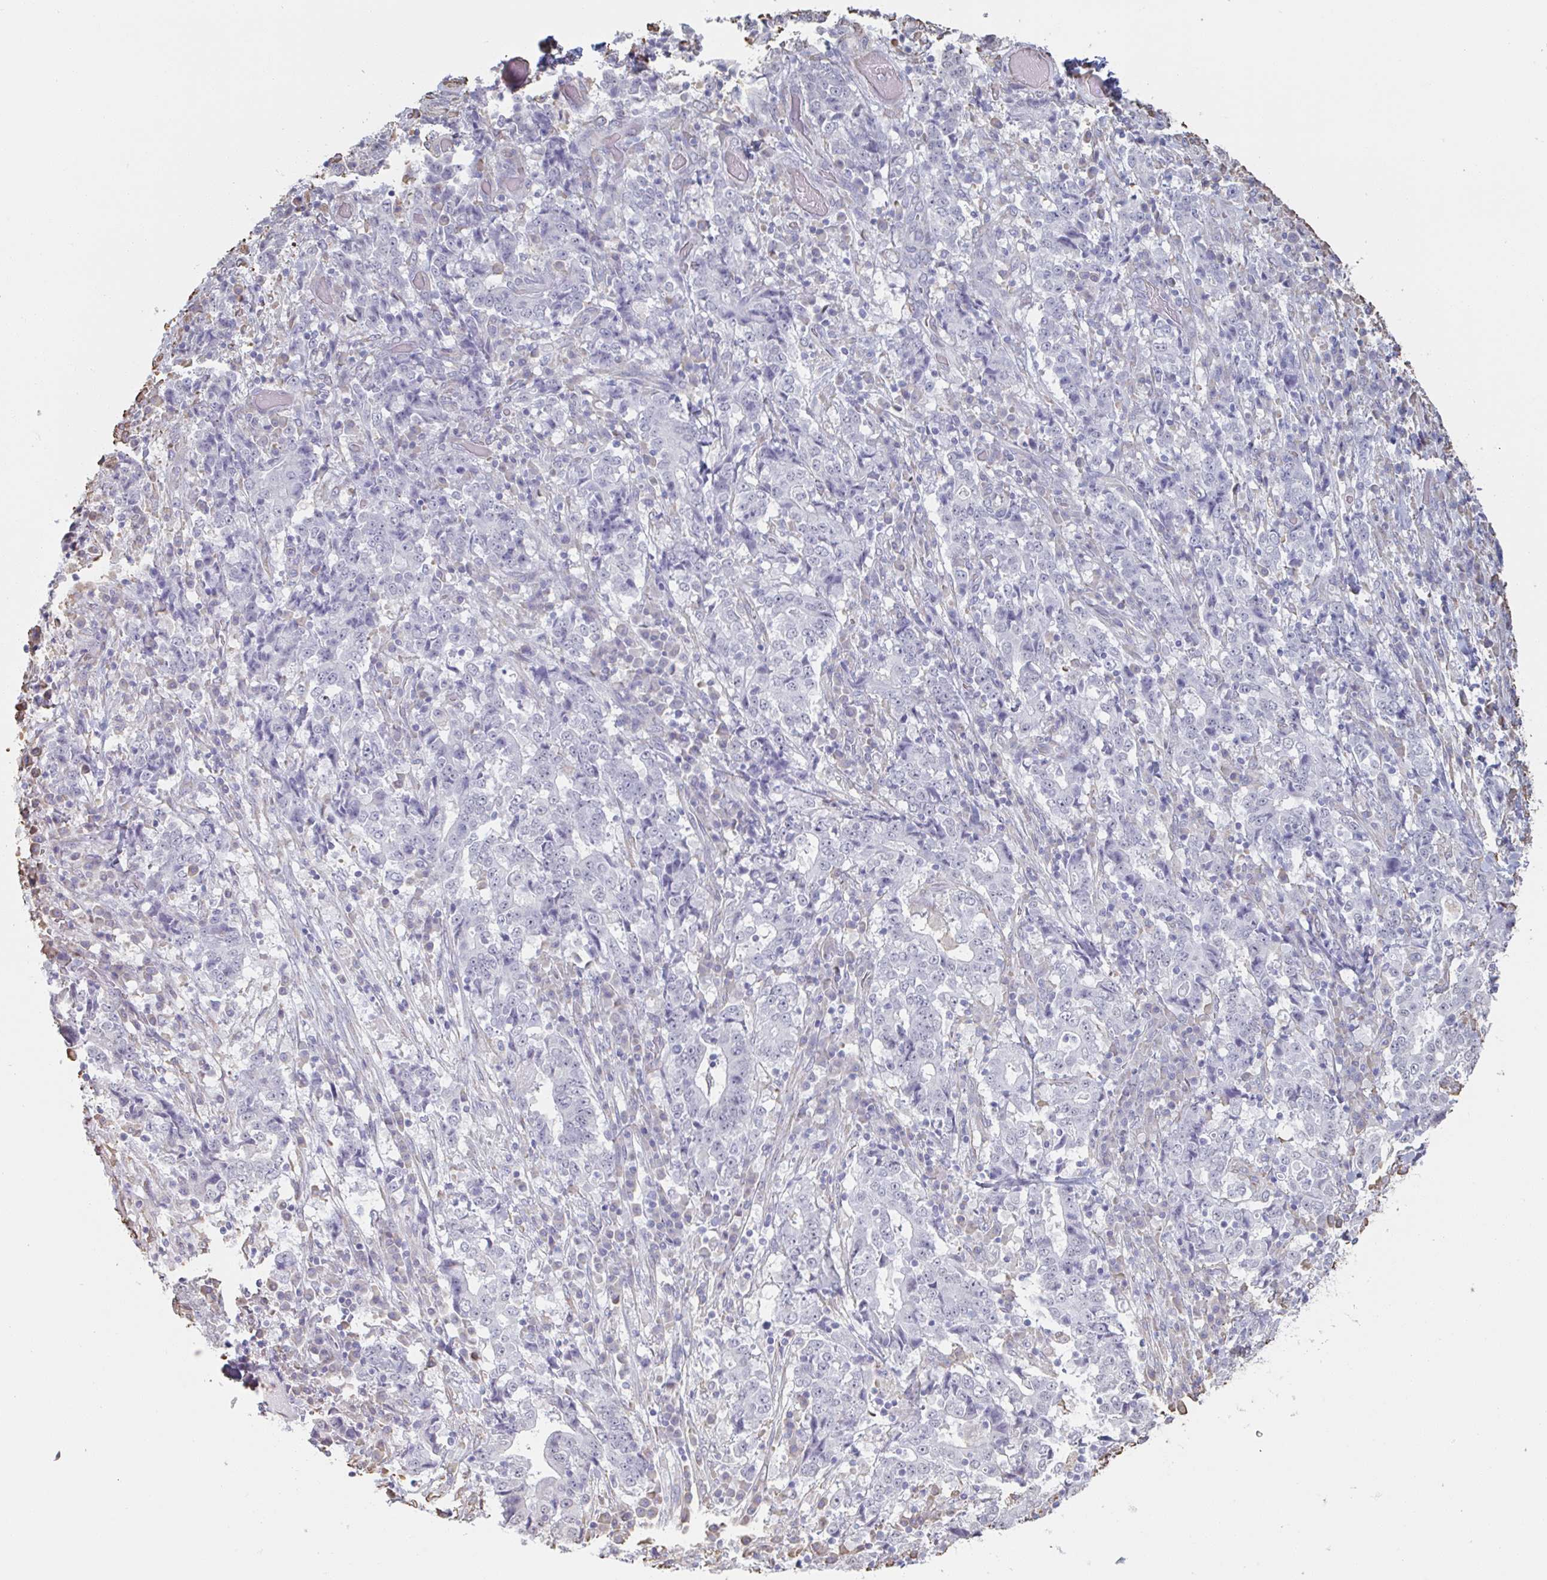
{"staining": {"intensity": "negative", "quantity": "none", "location": "none"}, "tissue": "stomach cancer", "cell_type": "Tumor cells", "image_type": "cancer", "snomed": [{"axis": "morphology", "description": "Normal tissue, NOS"}, {"axis": "morphology", "description": "Adenocarcinoma, NOS"}, {"axis": "topography", "description": "Stomach, upper"}, {"axis": "topography", "description": "Stomach"}], "caption": "Histopathology image shows no significant protein positivity in tumor cells of adenocarcinoma (stomach).", "gene": "RAB5IF", "patient": {"sex": "male", "age": 59}}